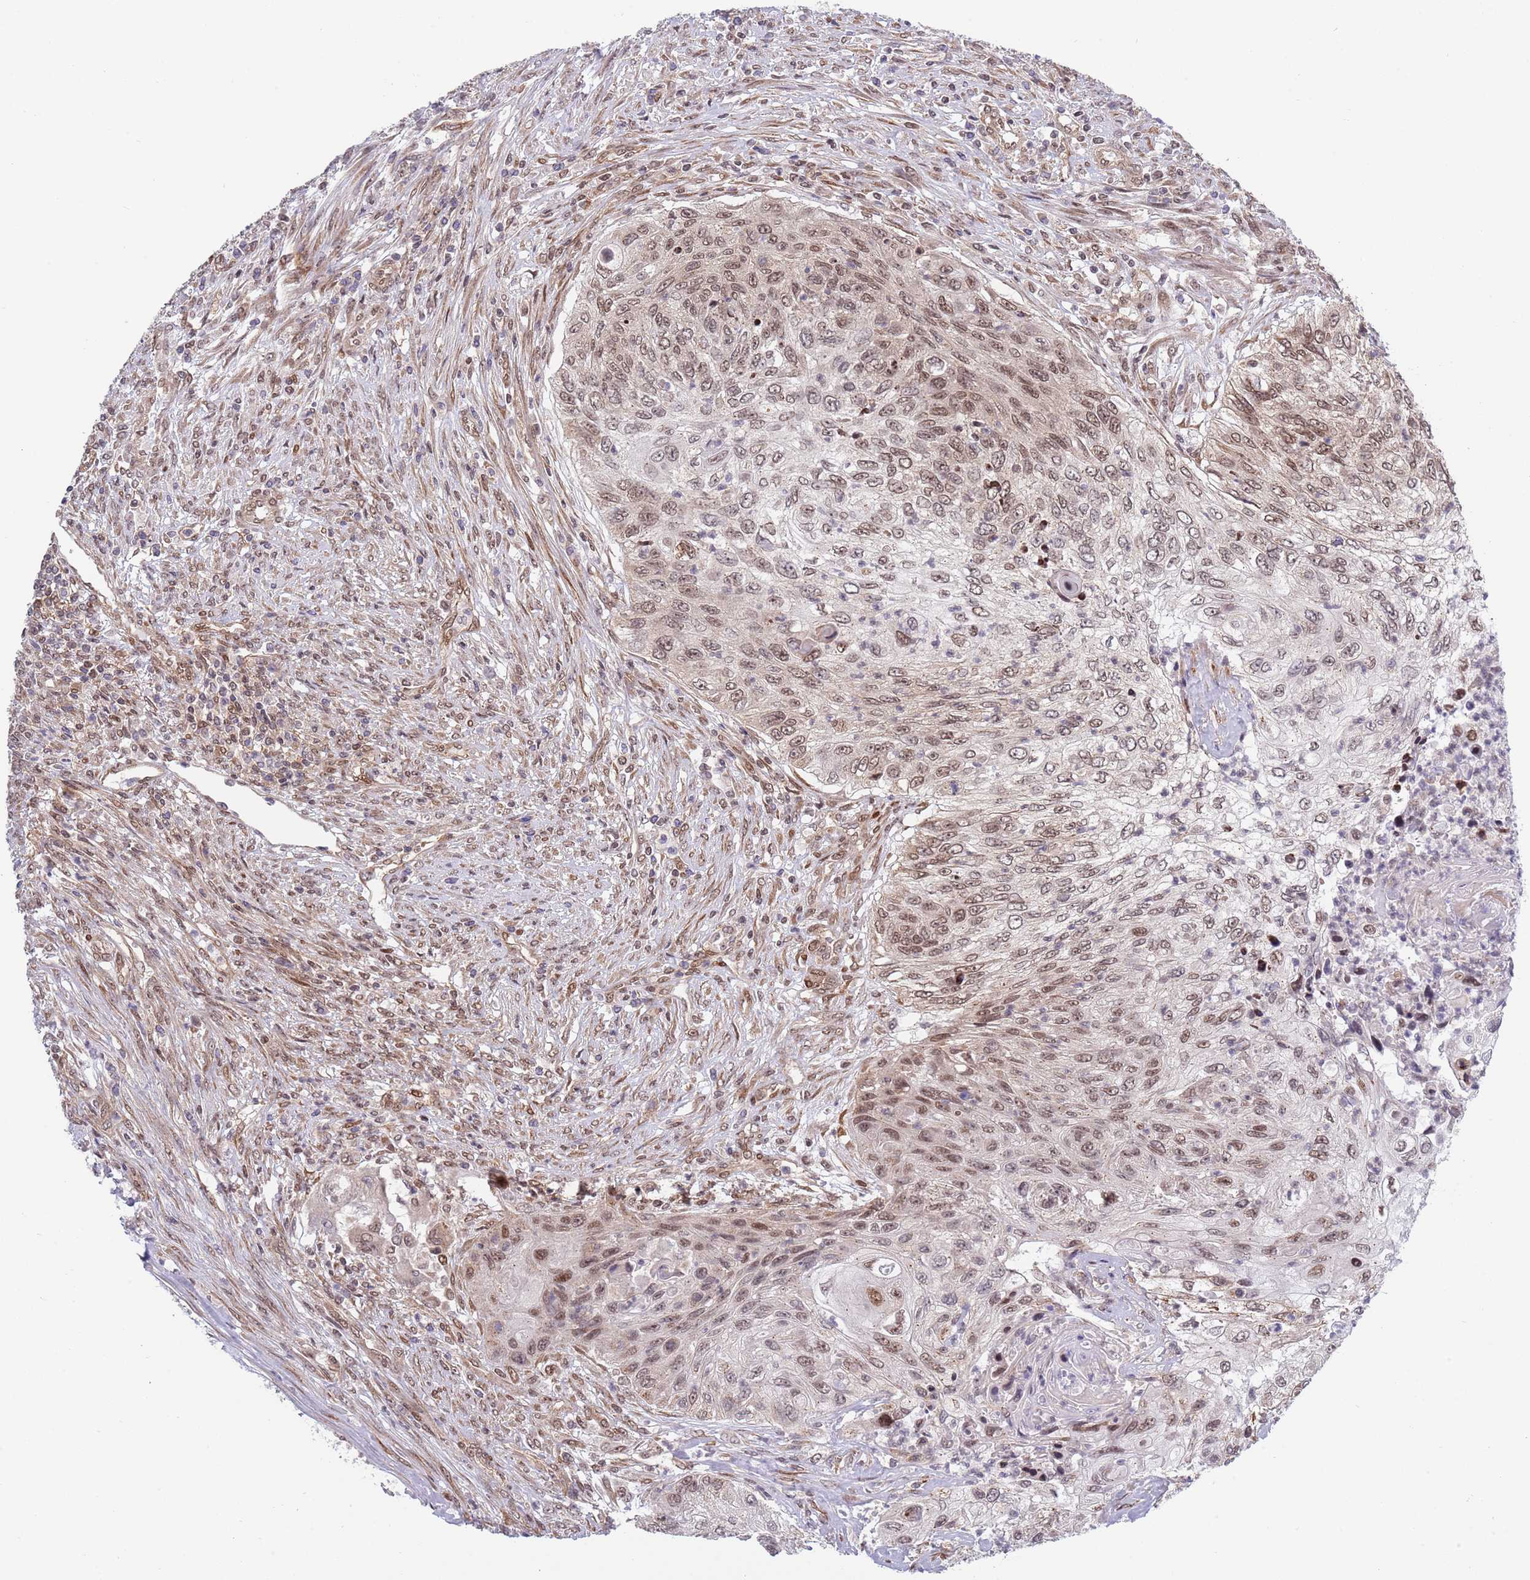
{"staining": {"intensity": "moderate", "quantity": "25%-75%", "location": "nuclear"}, "tissue": "urothelial cancer", "cell_type": "Tumor cells", "image_type": "cancer", "snomed": [{"axis": "morphology", "description": "Urothelial carcinoma, High grade"}, {"axis": "topography", "description": "Urinary bladder"}], "caption": "High-grade urothelial carcinoma stained with immunohistochemistry exhibits moderate nuclear expression in about 25%-75% of tumor cells. (brown staining indicates protein expression, while blue staining denotes nuclei).", "gene": "TBX10", "patient": {"sex": "female", "age": 60}}